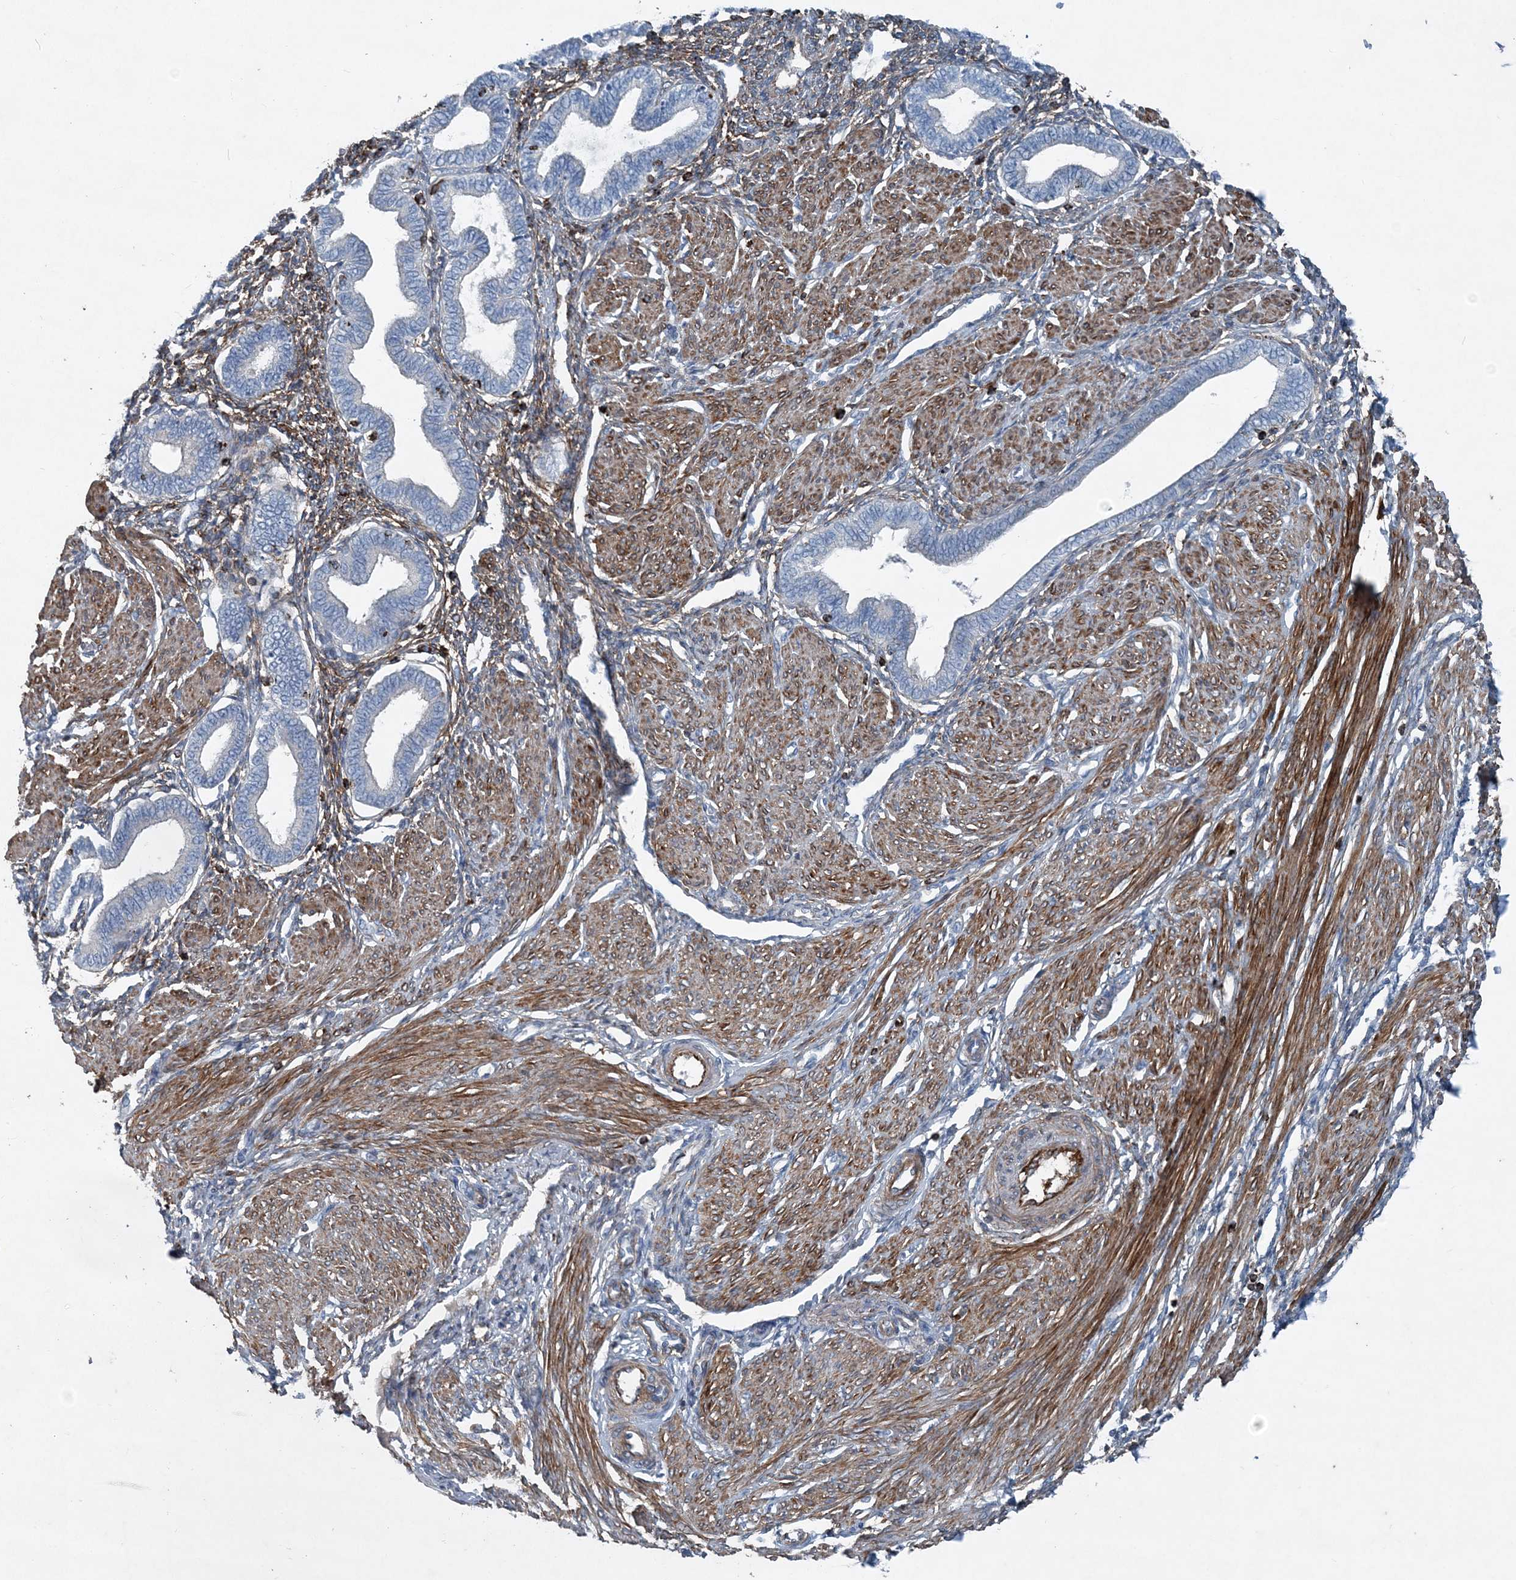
{"staining": {"intensity": "moderate", "quantity": "<25%", "location": "cytoplasmic/membranous"}, "tissue": "endometrium", "cell_type": "Cells in endometrial stroma", "image_type": "normal", "snomed": [{"axis": "morphology", "description": "Normal tissue, NOS"}, {"axis": "topography", "description": "Endometrium"}], "caption": "The micrograph displays immunohistochemical staining of normal endometrium. There is moderate cytoplasmic/membranous positivity is present in approximately <25% of cells in endometrial stroma.", "gene": "DGUOK", "patient": {"sex": "female", "age": 53}}